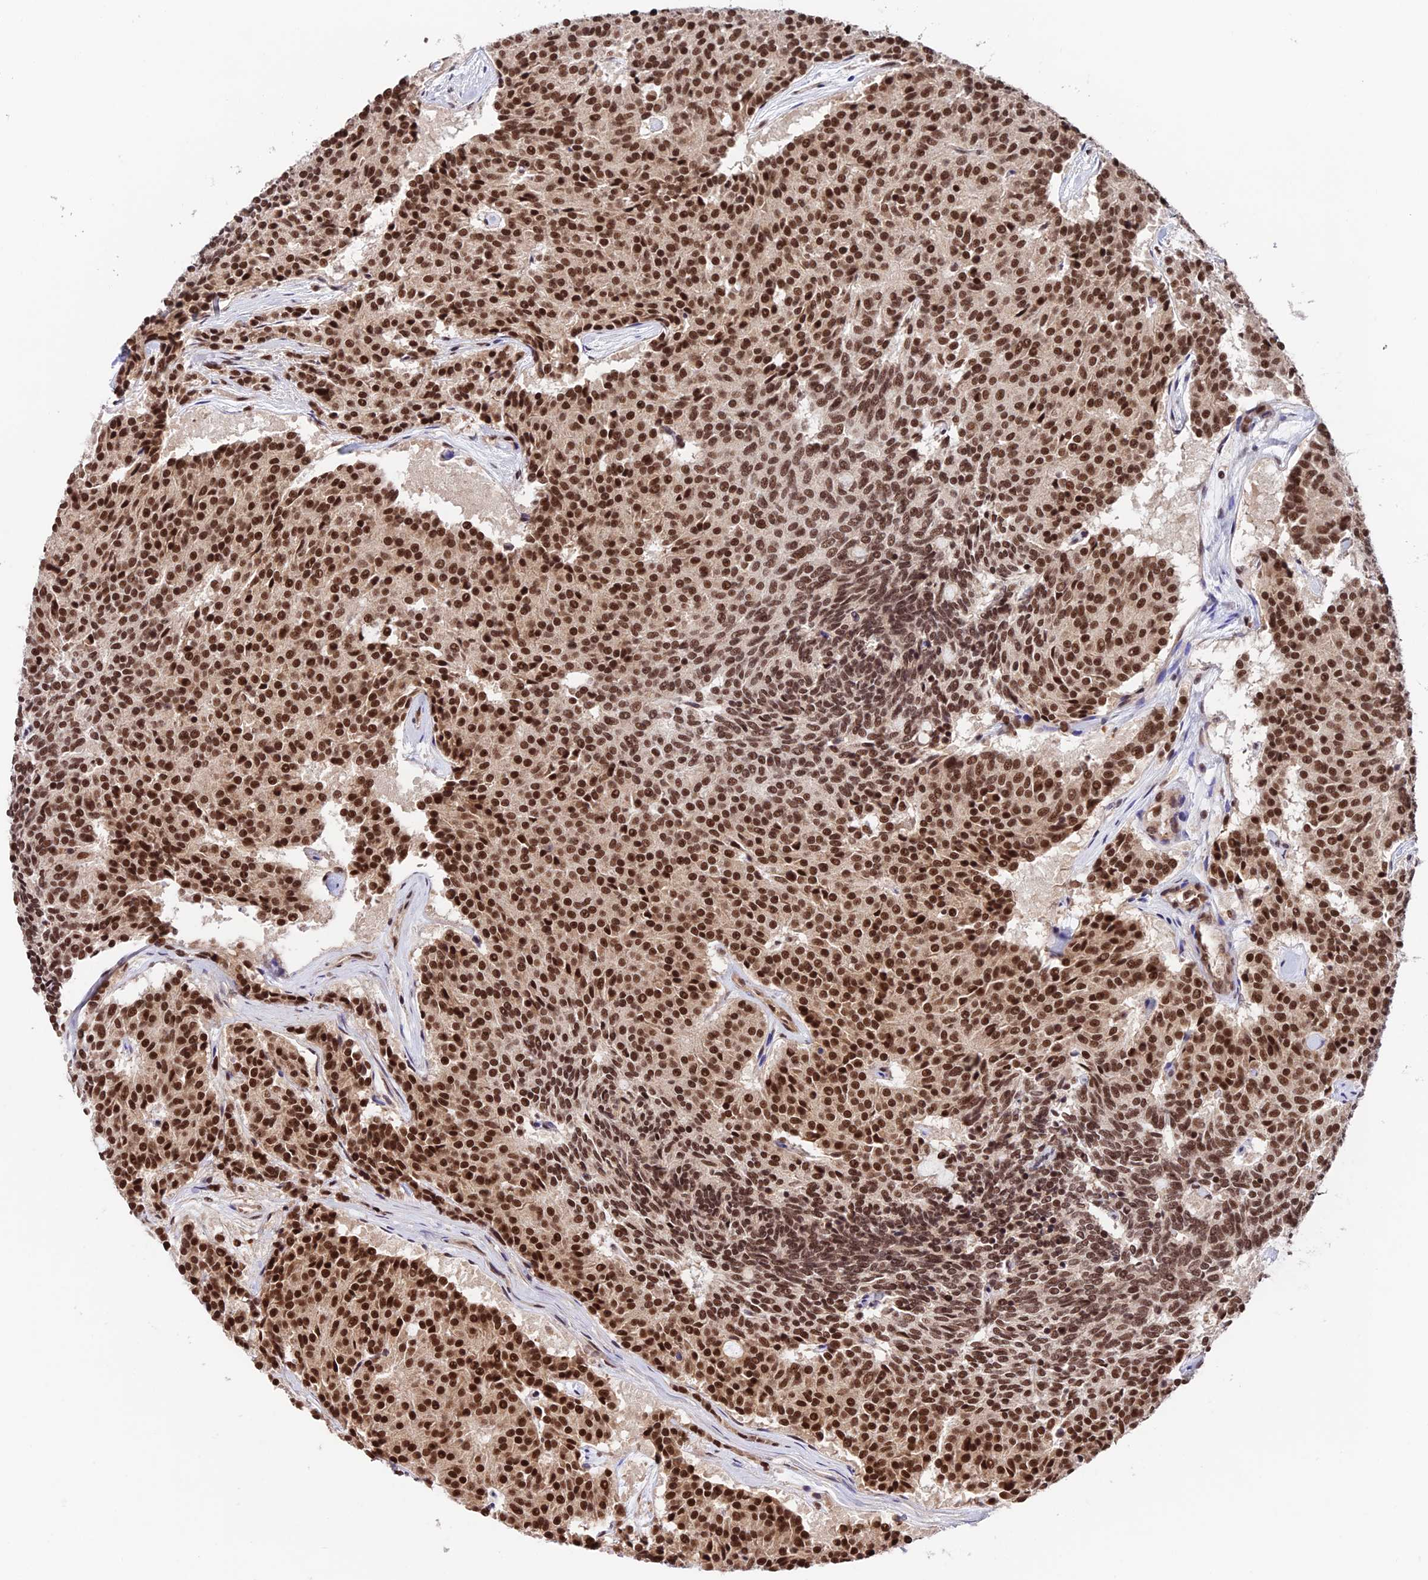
{"staining": {"intensity": "strong", "quantity": ">75%", "location": "nuclear"}, "tissue": "carcinoid", "cell_type": "Tumor cells", "image_type": "cancer", "snomed": [{"axis": "morphology", "description": "Carcinoid, malignant, NOS"}, {"axis": "topography", "description": "Pancreas"}], "caption": "Tumor cells exhibit high levels of strong nuclear expression in approximately >75% of cells in carcinoid.", "gene": "RBM42", "patient": {"sex": "female", "age": 54}}